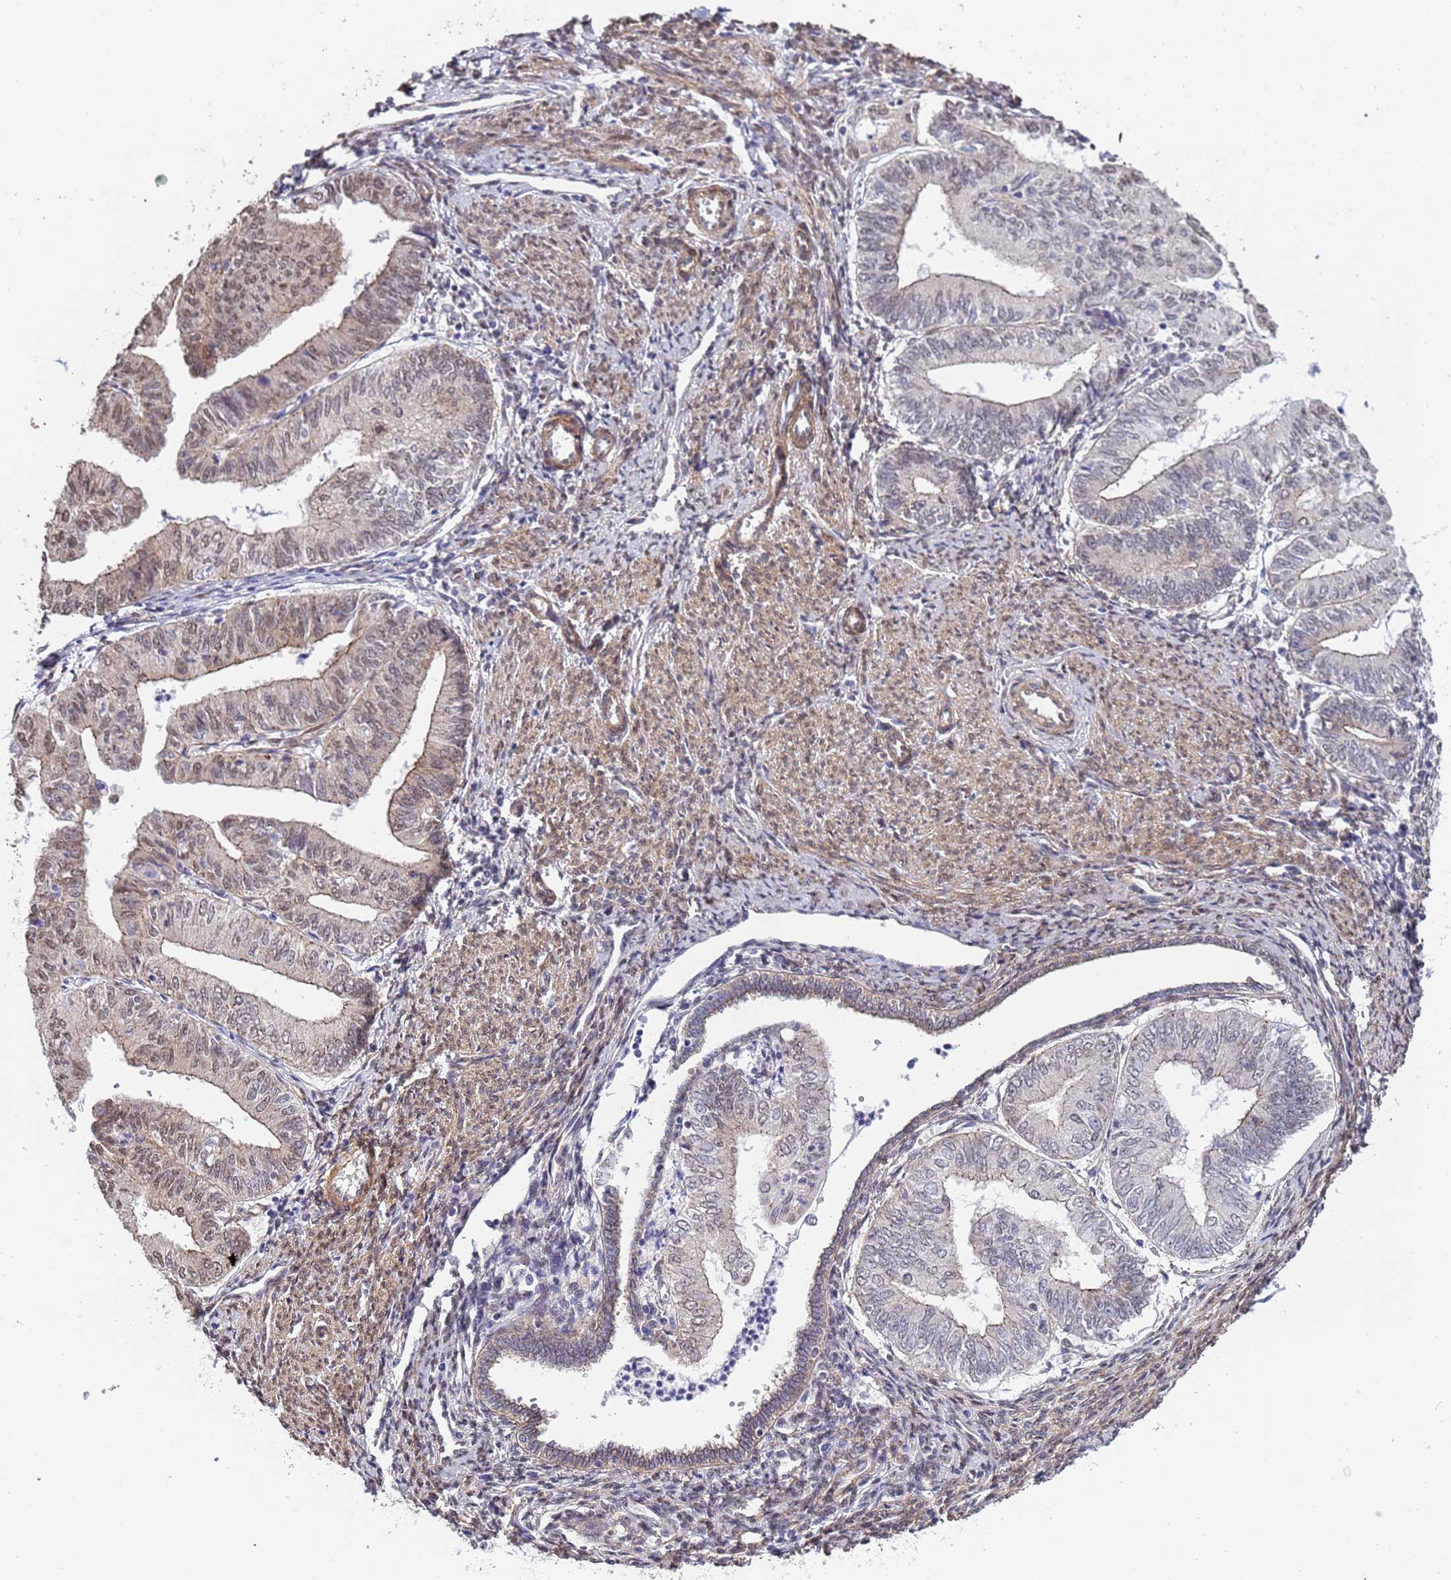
{"staining": {"intensity": "weak", "quantity": "25%-75%", "location": "nuclear"}, "tissue": "endometrial cancer", "cell_type": "Tumor cells", "image_type": "cancer", "snomed": [{"axis": "morphology", "description": "Adenocarcinoma, NOS"}, {"axis": "topography", "description": "Endometrium"}], "caption": "A brown stain labels weak nuclear positivity of a protein in endometrial cancer (adenocarcinoma) tumor cells. (IHC, brightfield microscopy, high magnification).", "gene": "TRIP6", "patient": {"sex": "female", "age": 66}}